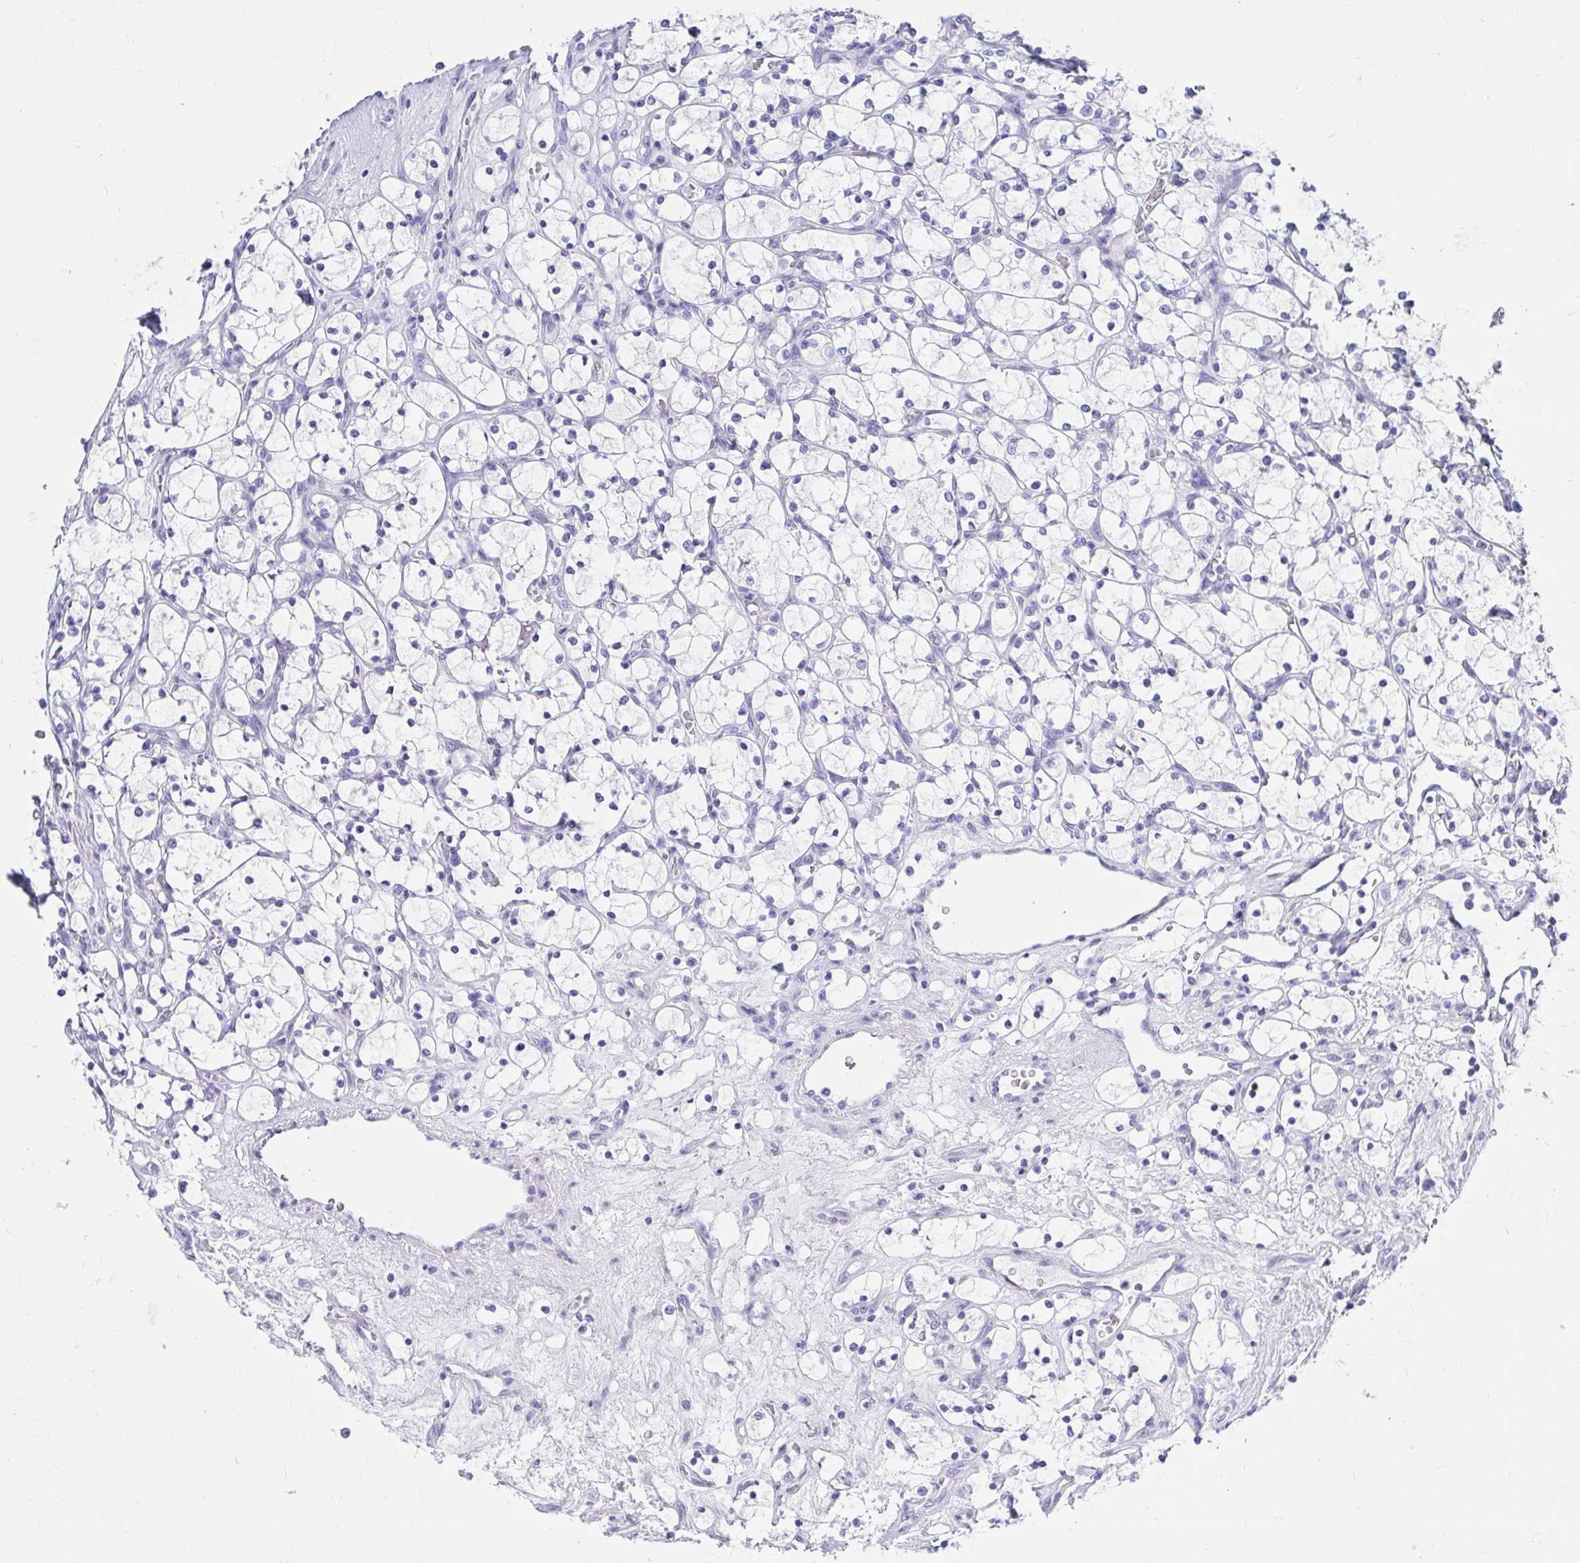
{"staining": {"intensity": "negative", "quantity": "none", "location": "none"}, "tissue": "renal cancer", "cell_type": "Tumor cells", "image_type": "cancer", "snomed": [{"axis": "morphology", "description": "Adenocarcinoma, NOS"}, {"axis": "topography", "description": "Kidney"}], "caption": "Tumor cells are negative for protein expression in human renal adenocarcinoma.", "gene": "DPEP3", "patient": {"sex": "female", "age": 69}}